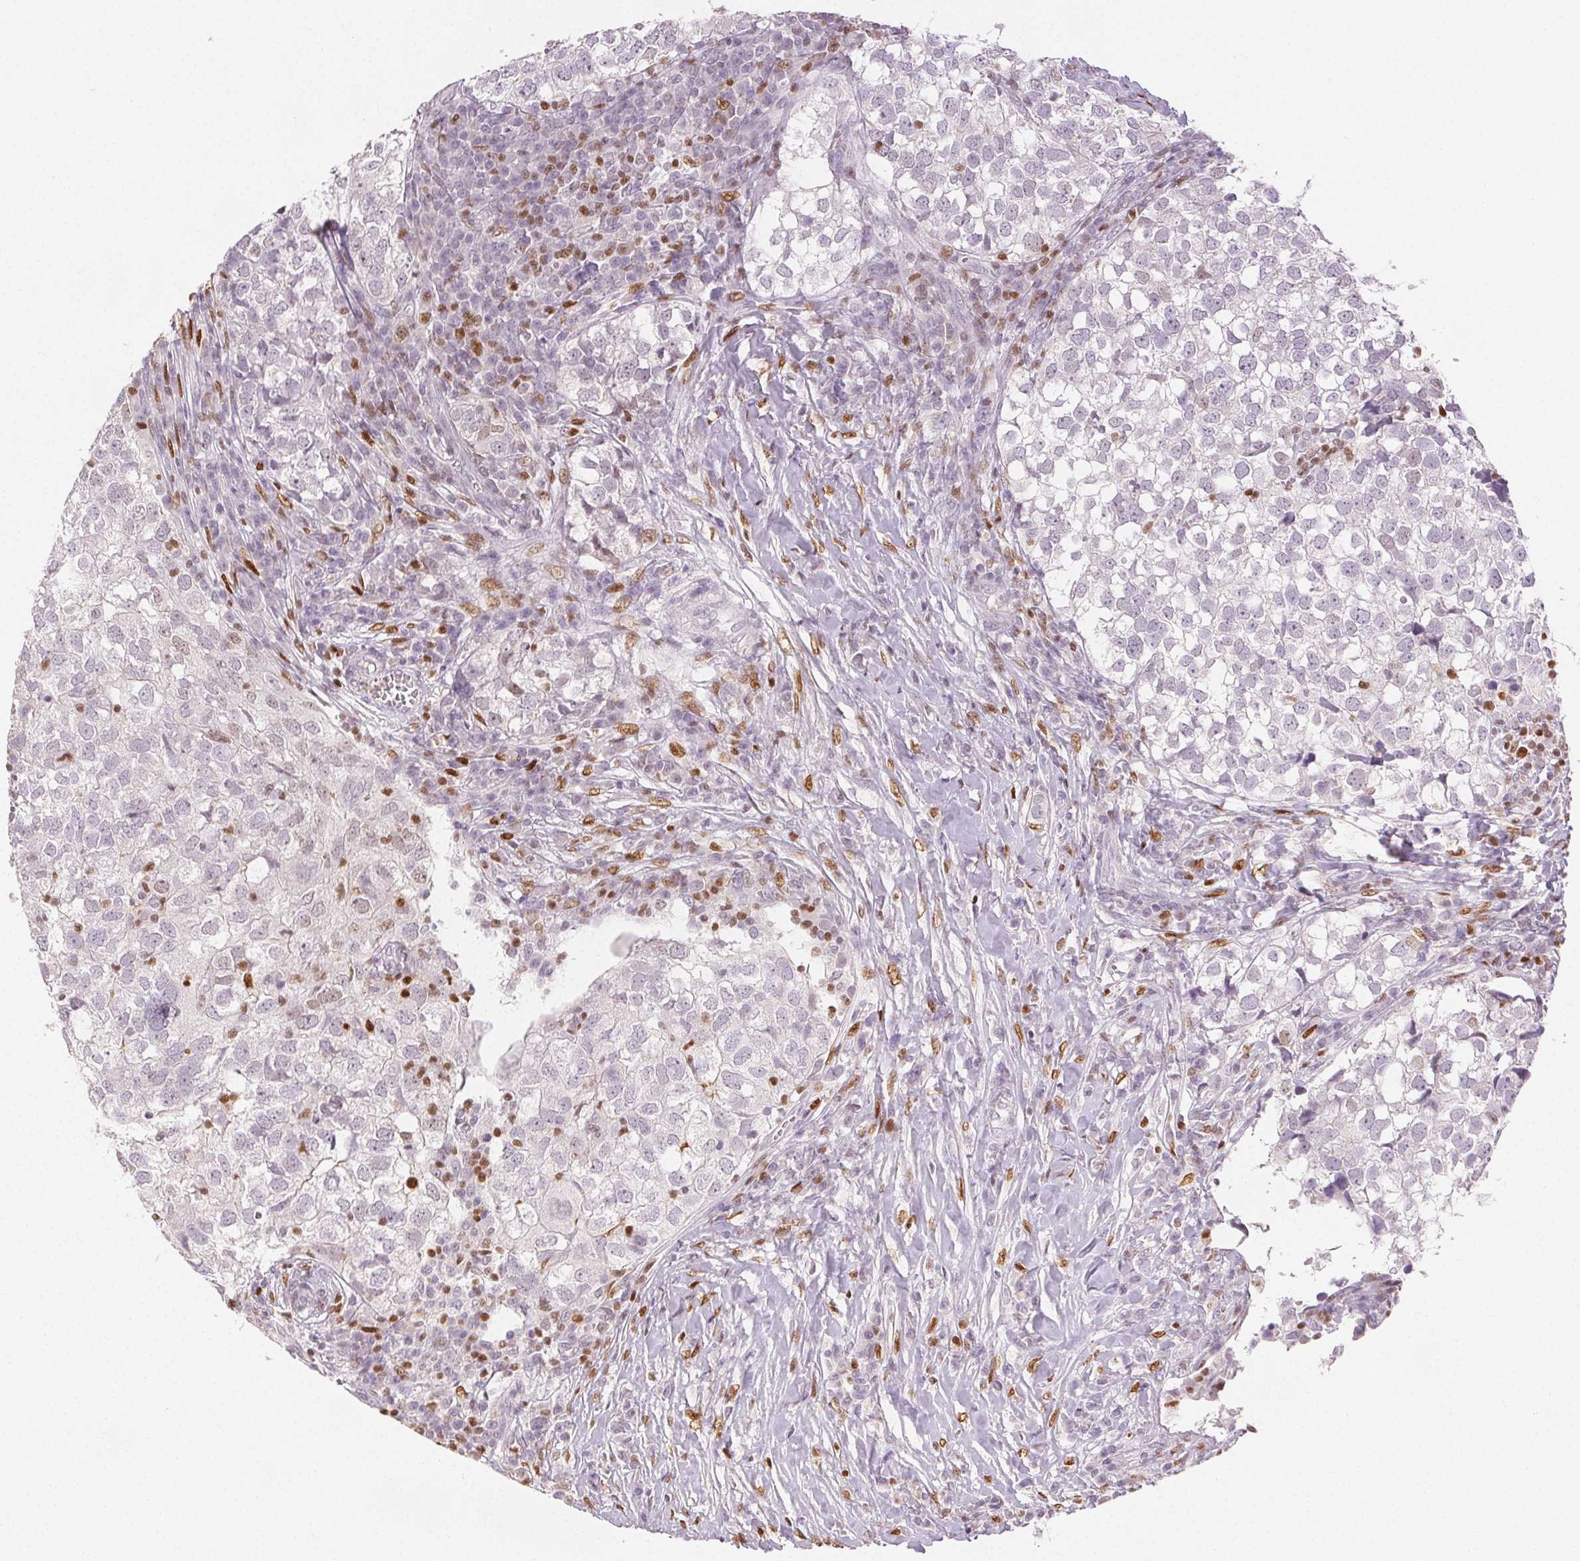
{"staining": {"intensity": "negative", "quantity": "none", "location": "none"}, "tissue": "breast cancer", "cell_type": "Tumor cells", "image_type": "cancer", "snomed": [{"axis": "morphology", "description": "Duct carcinoma"}, {"axis": "topography", "description": "Breast"}], "caption": "Micrograph shows no significant protein positivity in tumor cells of breast intraductal carcinoma. (DAB IHC visualized using brightfield microscopy, high magnification).", "gene": "RUNX2", "patient": {"sex": "female", "age": 30}}